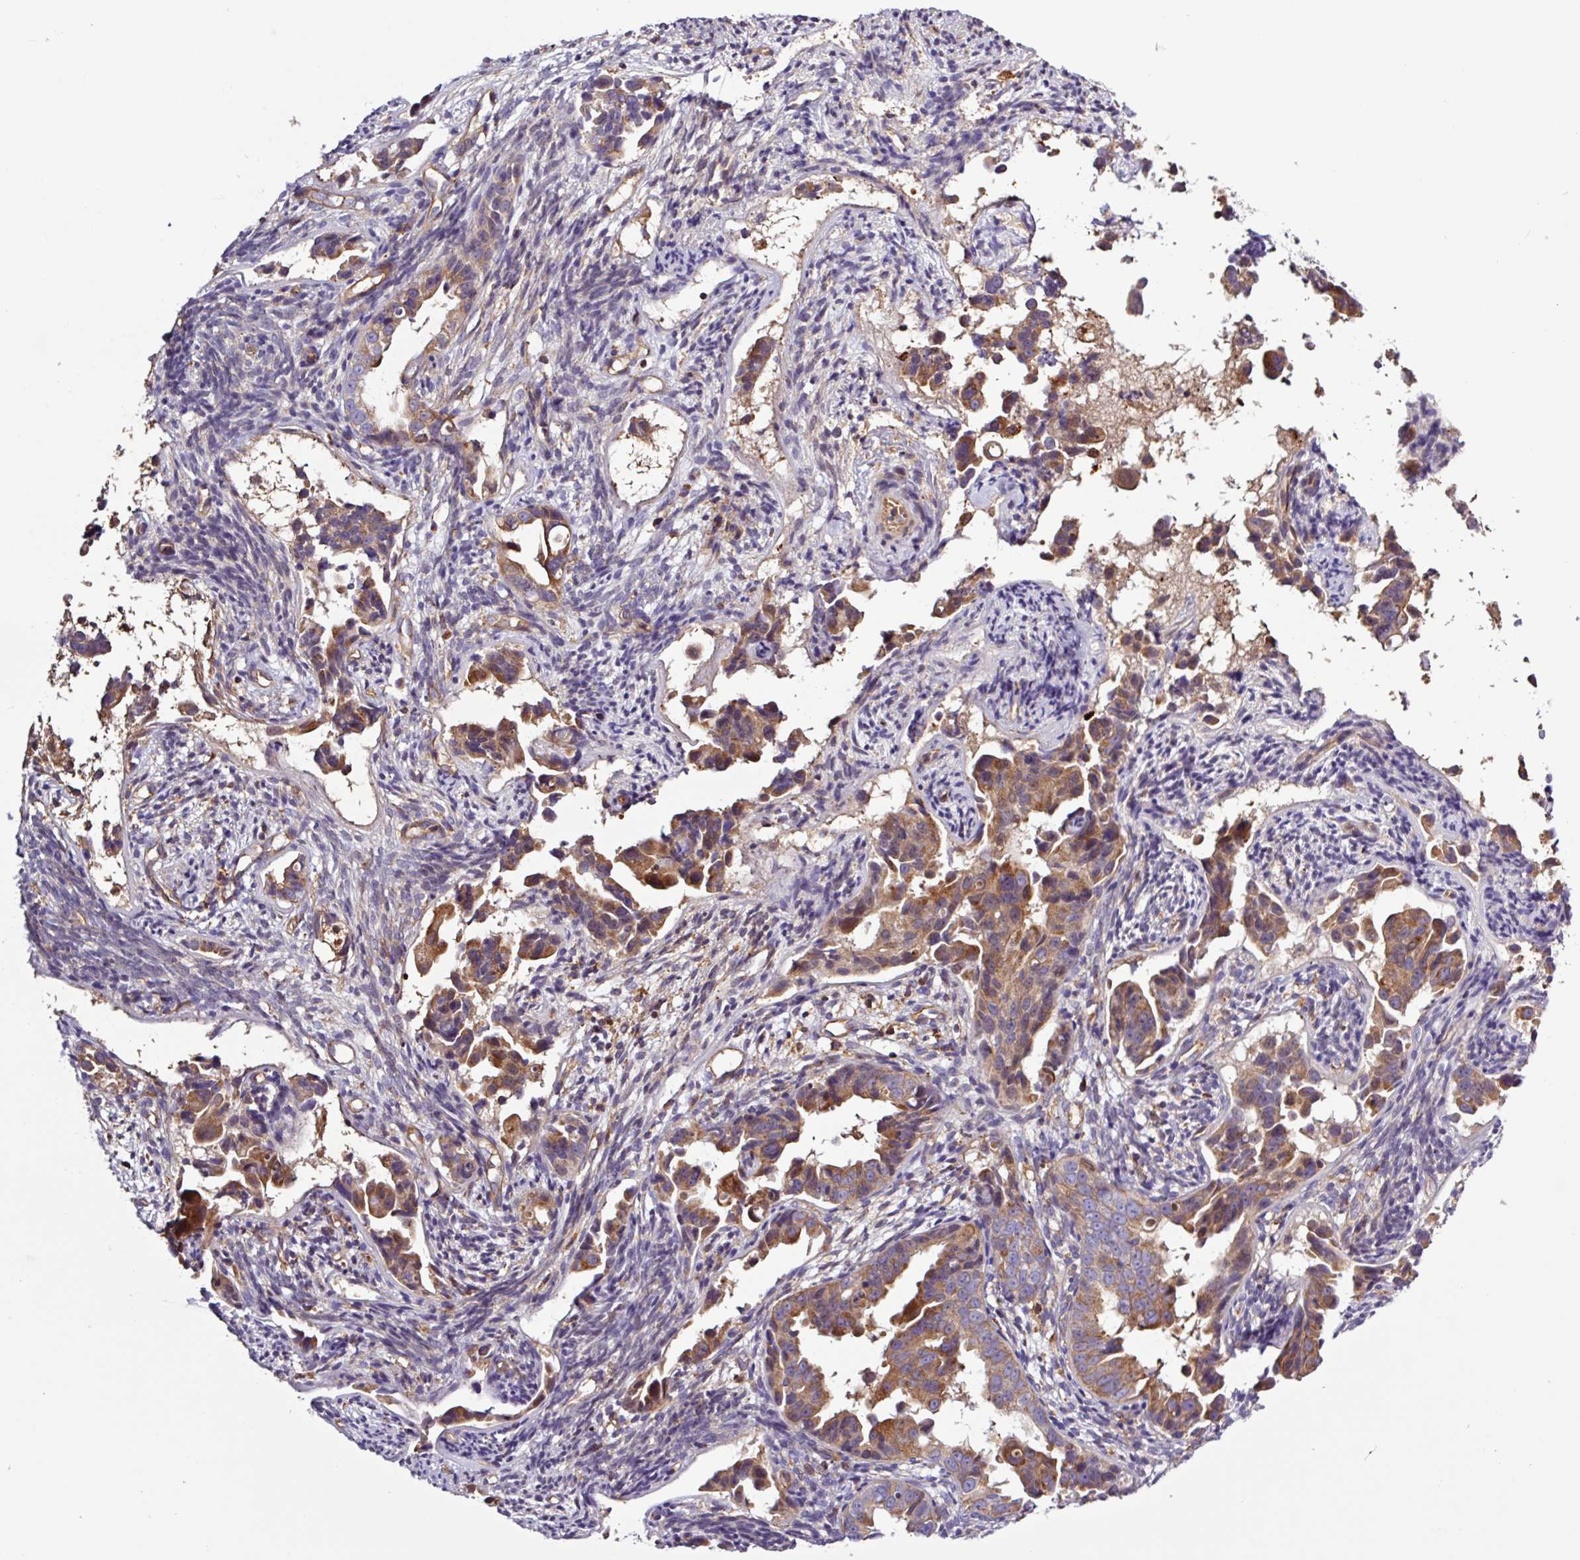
{"staining": {"intensity": "moderate", "quantity": ">75%", "location": "cytoplasmic/membranous"}, "tissue": "endometrial cancer", "cell_type": "Tumor cells", "image_type": "cancer", "snomed": [{"axis": "morphology", "description": "Adenocarcinoma, NOS"}, {"axis": "topography", "description": "Endometrium"}], "caption": "The histopathology image exhibits staining of endometrial cancer, revealing moderate cytoplasmic/membranous protein positivity (brown color) within tumor cells. The protein of interest is stained brown, and the nuclei are stained in blue (DAB (3,3'-diaminobenzidine) IHC with brightfield microscopy, high magnification).", "gene": "ACTR3", "patient": {"sex": "female", "age": 57}}